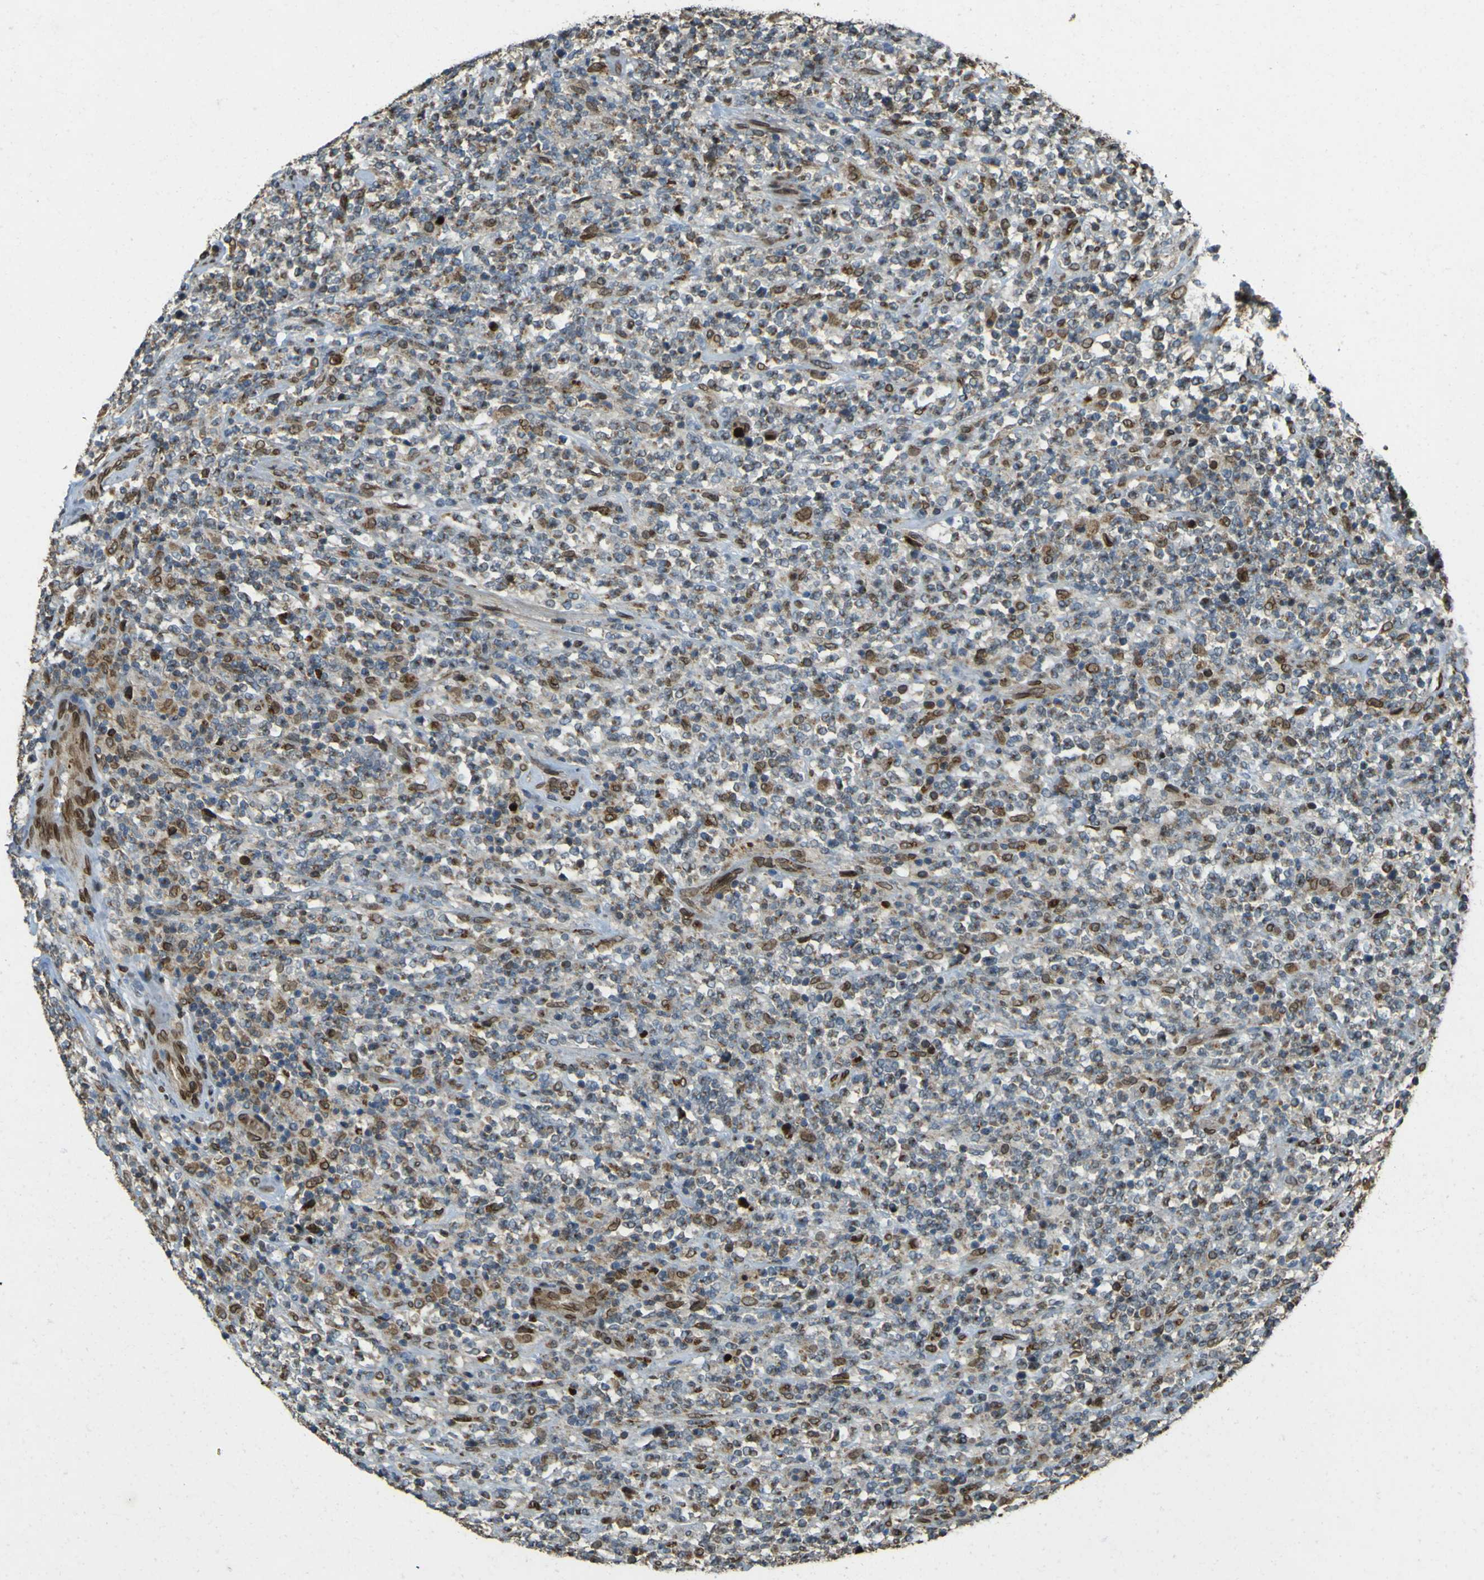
{"staining": {"intensity": "moderate", "quantity": "25%-75%", "location": "cytoplasmic/membranous,nuclear"}, "tissue": "lymphoma", "cell_type": "Tumor cells", "image_type": "cancer", "snomed": [{"axis": "morphology", "description": "Malignant lymphoma, non-Hodgkin's type, High grade"}, {"axis": "topography", "description": "Soft tissue"}], "caption": "Immunohistochemical staining of human malignant lymphoma, non-Hodgkin's type (high-grade) demonstrates moderate cytoplasmic/membranous and nuclear protein expression in approximately 25%-75% of tumor cells.", "gene": "GALNT1", "patient": {"sex": "male", "age": 18}}